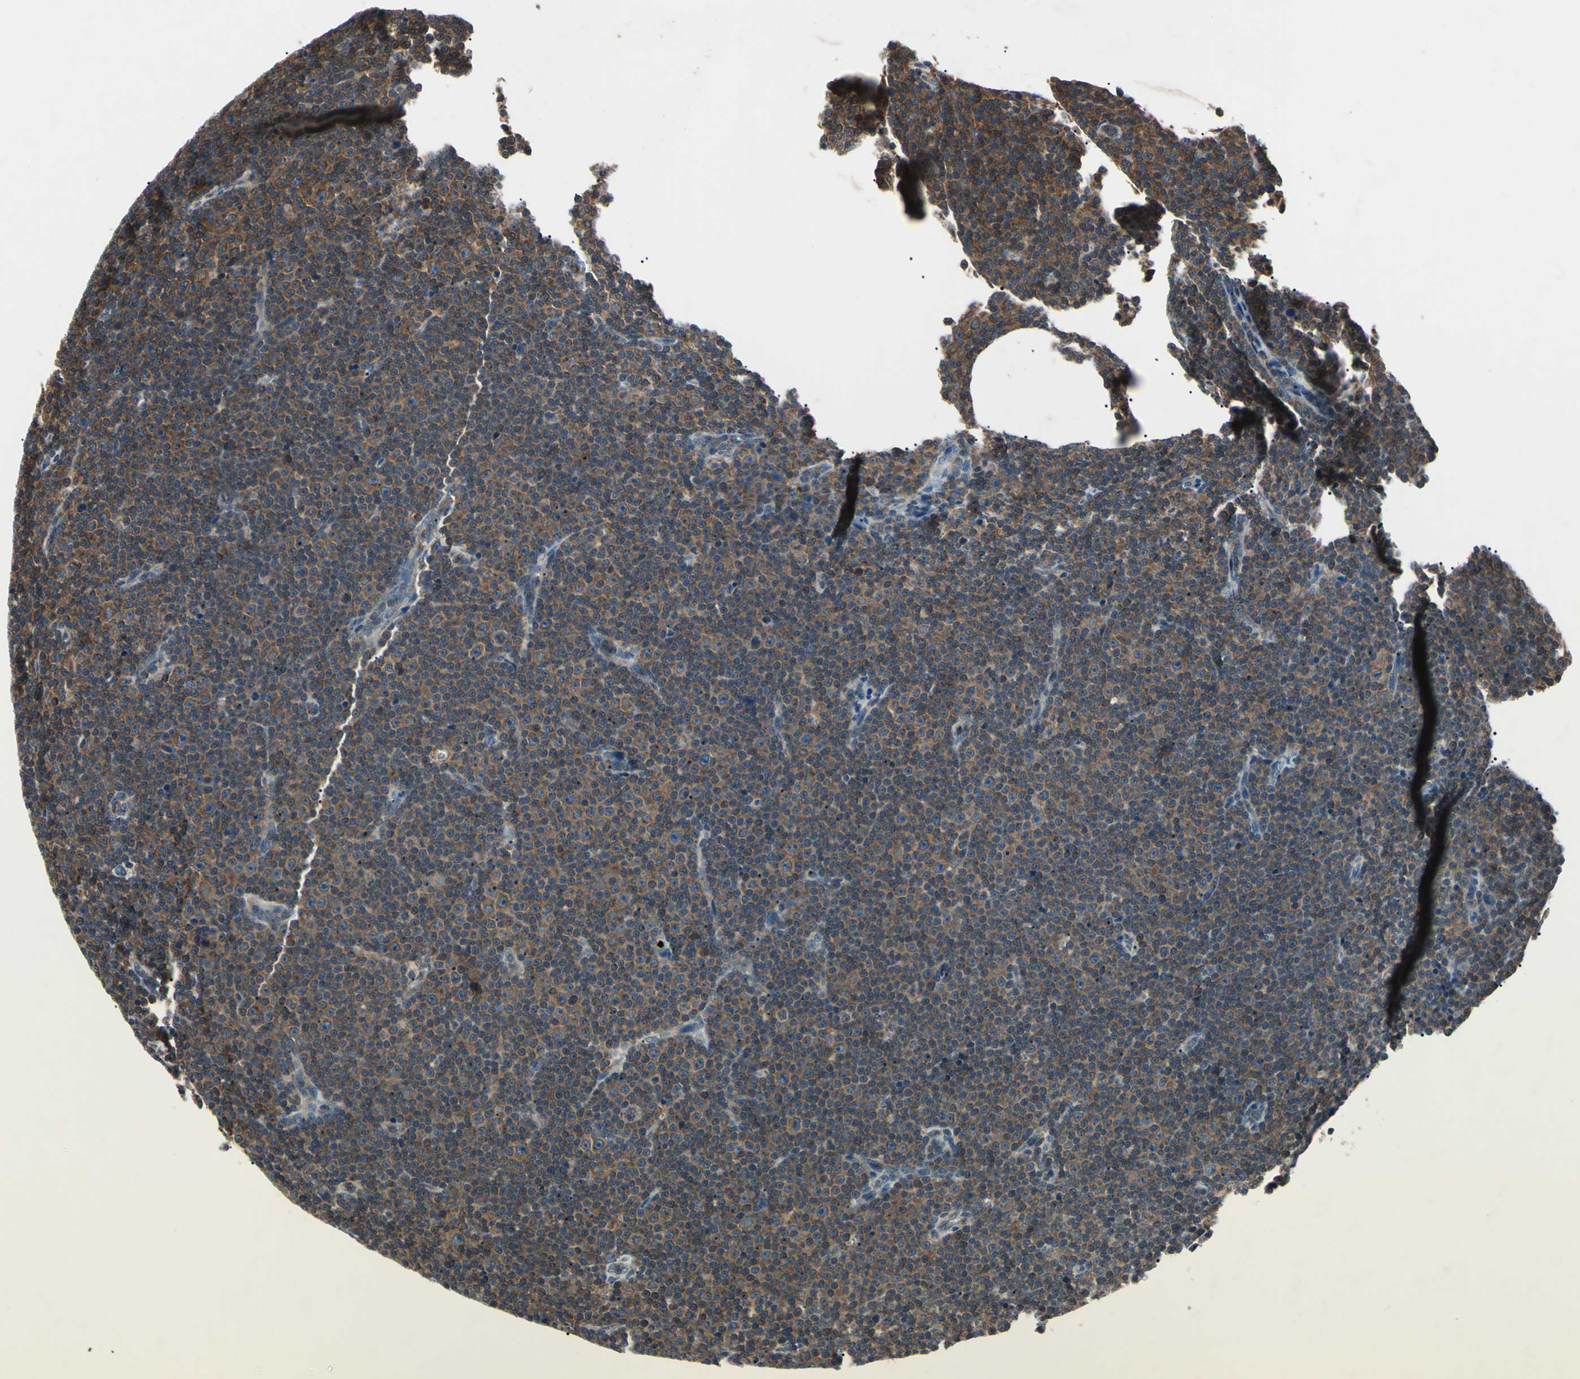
{"staining": {"intensity": "moderate", "quantity": "25%-75%", "location": "cytoplasmic/membranous"}, "tissue": "lymphoma", "cell_type": "Tumor cells", "image_type": "cancer", "snomed": [{"axis": "morphology", "description": "Malignant lymphoma, non-Hodgkin's type, Low grade"}, {"axis": "topography", "description": "Lymph node"}], "caption": "Protein staining of low-grade malignant lymphoma, non-Hodgkin's type tissue displays moderate cytoplasmic/membranous expression in approximately 25%-75% of tumor cells.", "gene": "MAPRE1", "patient": {"sex": "female", "age": 67}}